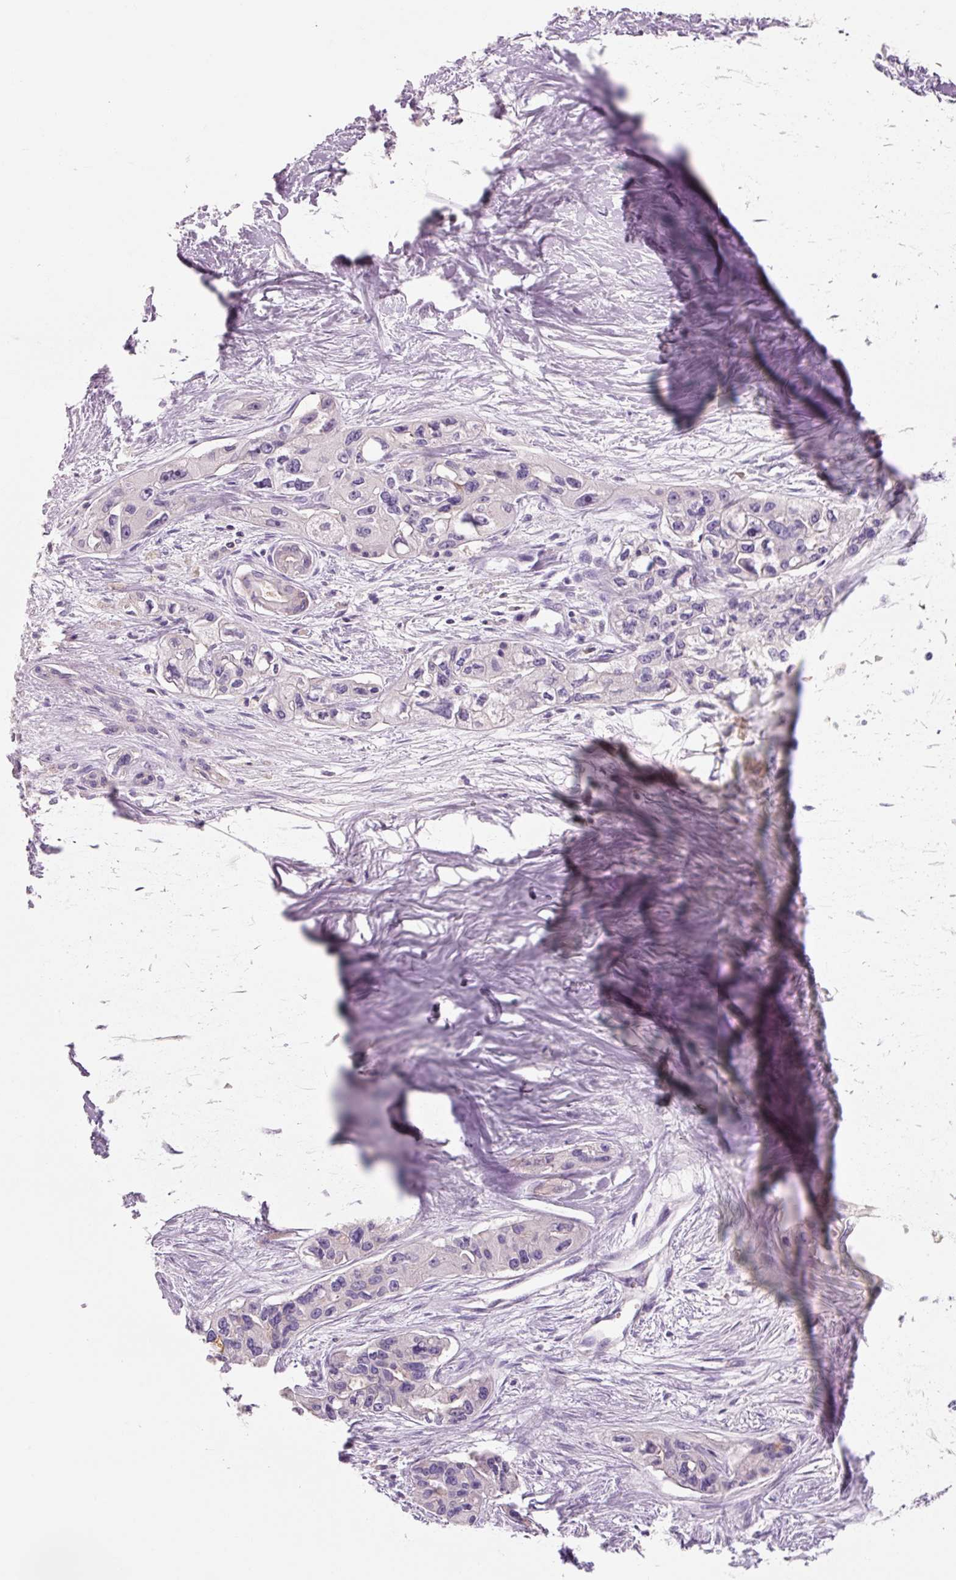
{"staining": {"intensity": "negative", "quantity": "none", "location": "none"}, "tissue": "pancreatic cancer", "cell_type": "Tumor cells", "image_type": "cancer", "snomed": [{"axis": "morphology", "description": "Adenocarcinoma, NOS"}, {"axis": "topography", "description": "Pancreas"}], "caption": "IHC of human adenocarcinoma (pancreatic) shows no staining in tumor cells.", "gene": "OR8K1", "patient": {"sex": "female", "age": 50}}